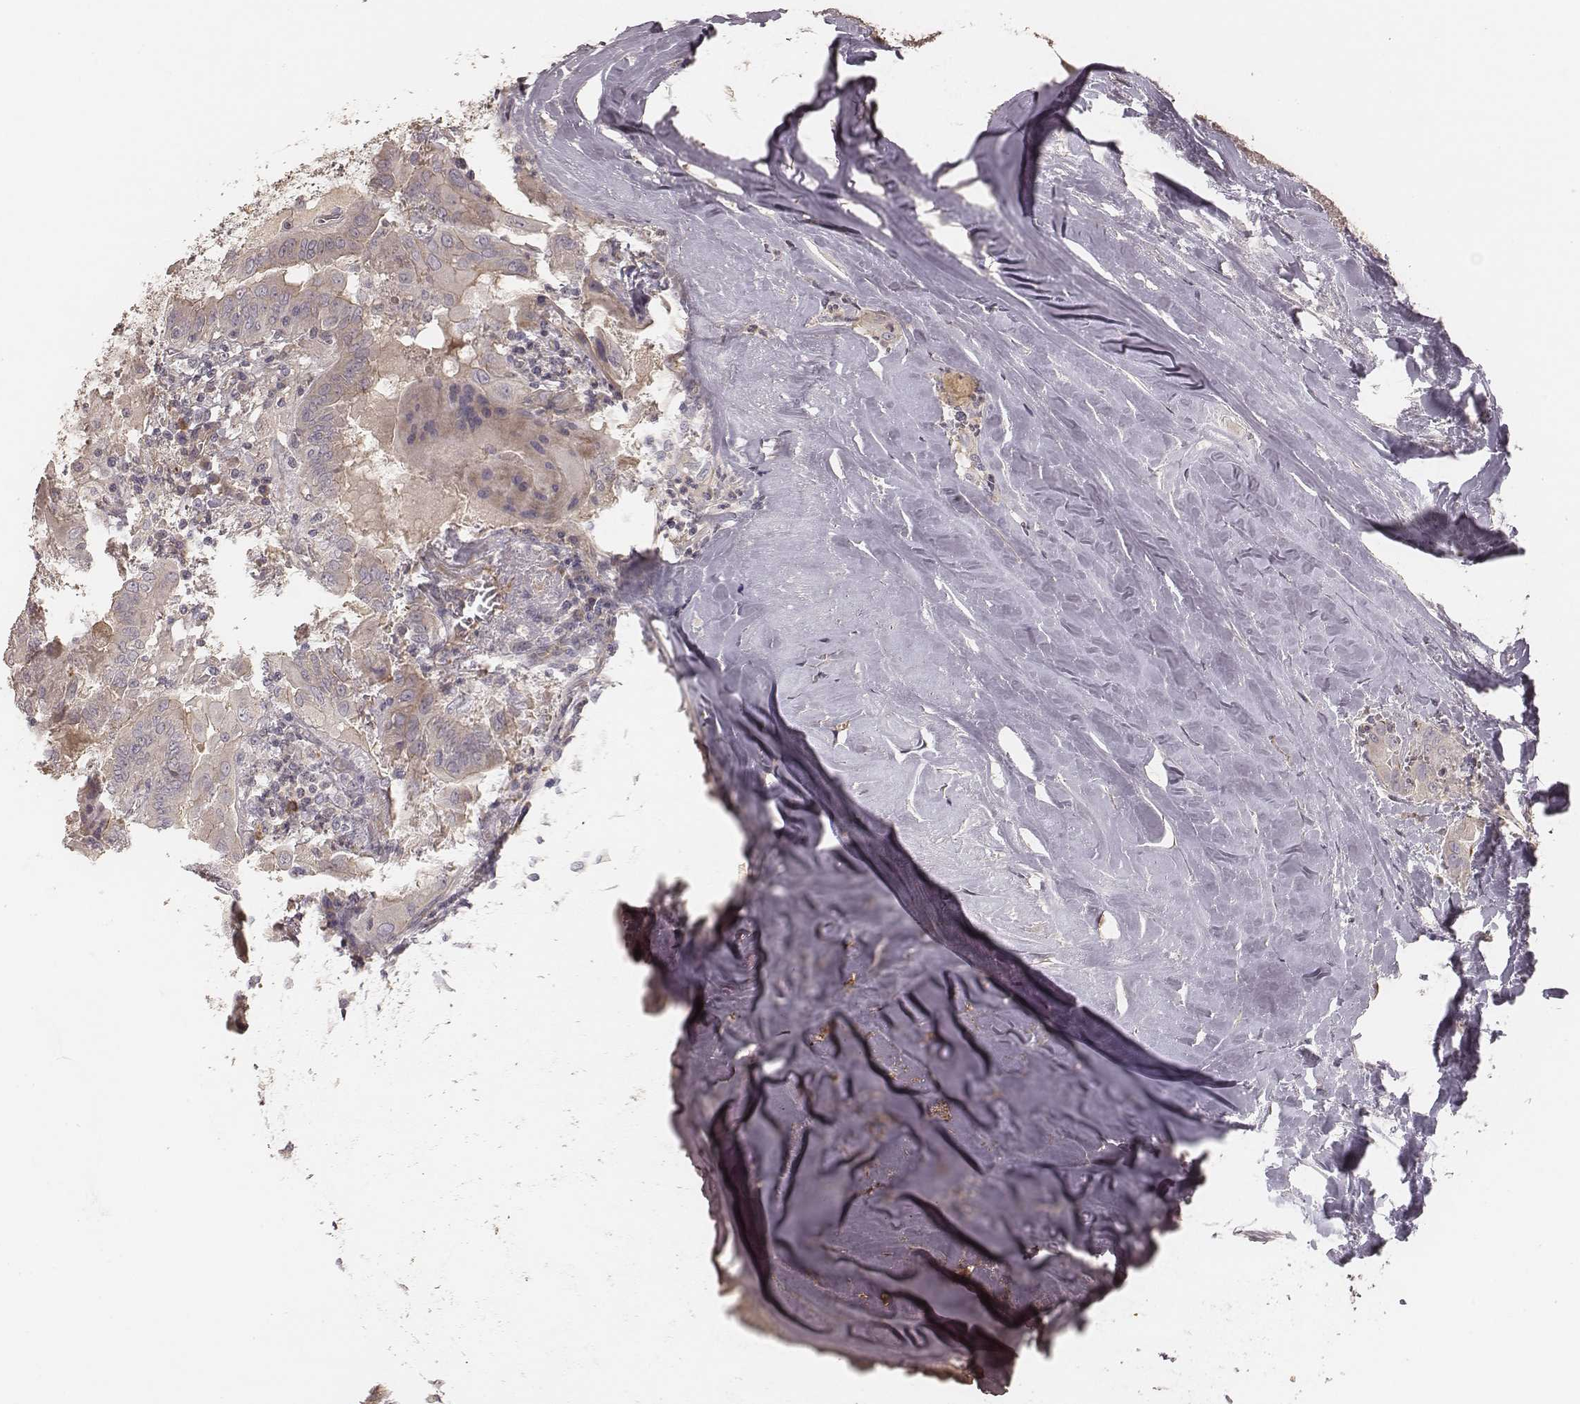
{"staining": {"intensity": "weak", "quantity": "<25%", "location": "cytoplasmic/membranous"}, "tissue": "thyroid cancer", "cell_type": "Tumor cells", "image_type": "cancer", "snomed": [{"axis": "morphology", "description": "Papillary adenocarcinoma, NOS"}, {"axis": "topography", "description": "Thyroid gland"}], "caption": "A high-resolution photomicrograph shows immunohistochemistry staining of thyroid cancer, which reveals no significant expression in tumor cells.", "gene": "OTOGL", "patient": {"sex": "female", "age": 37}}